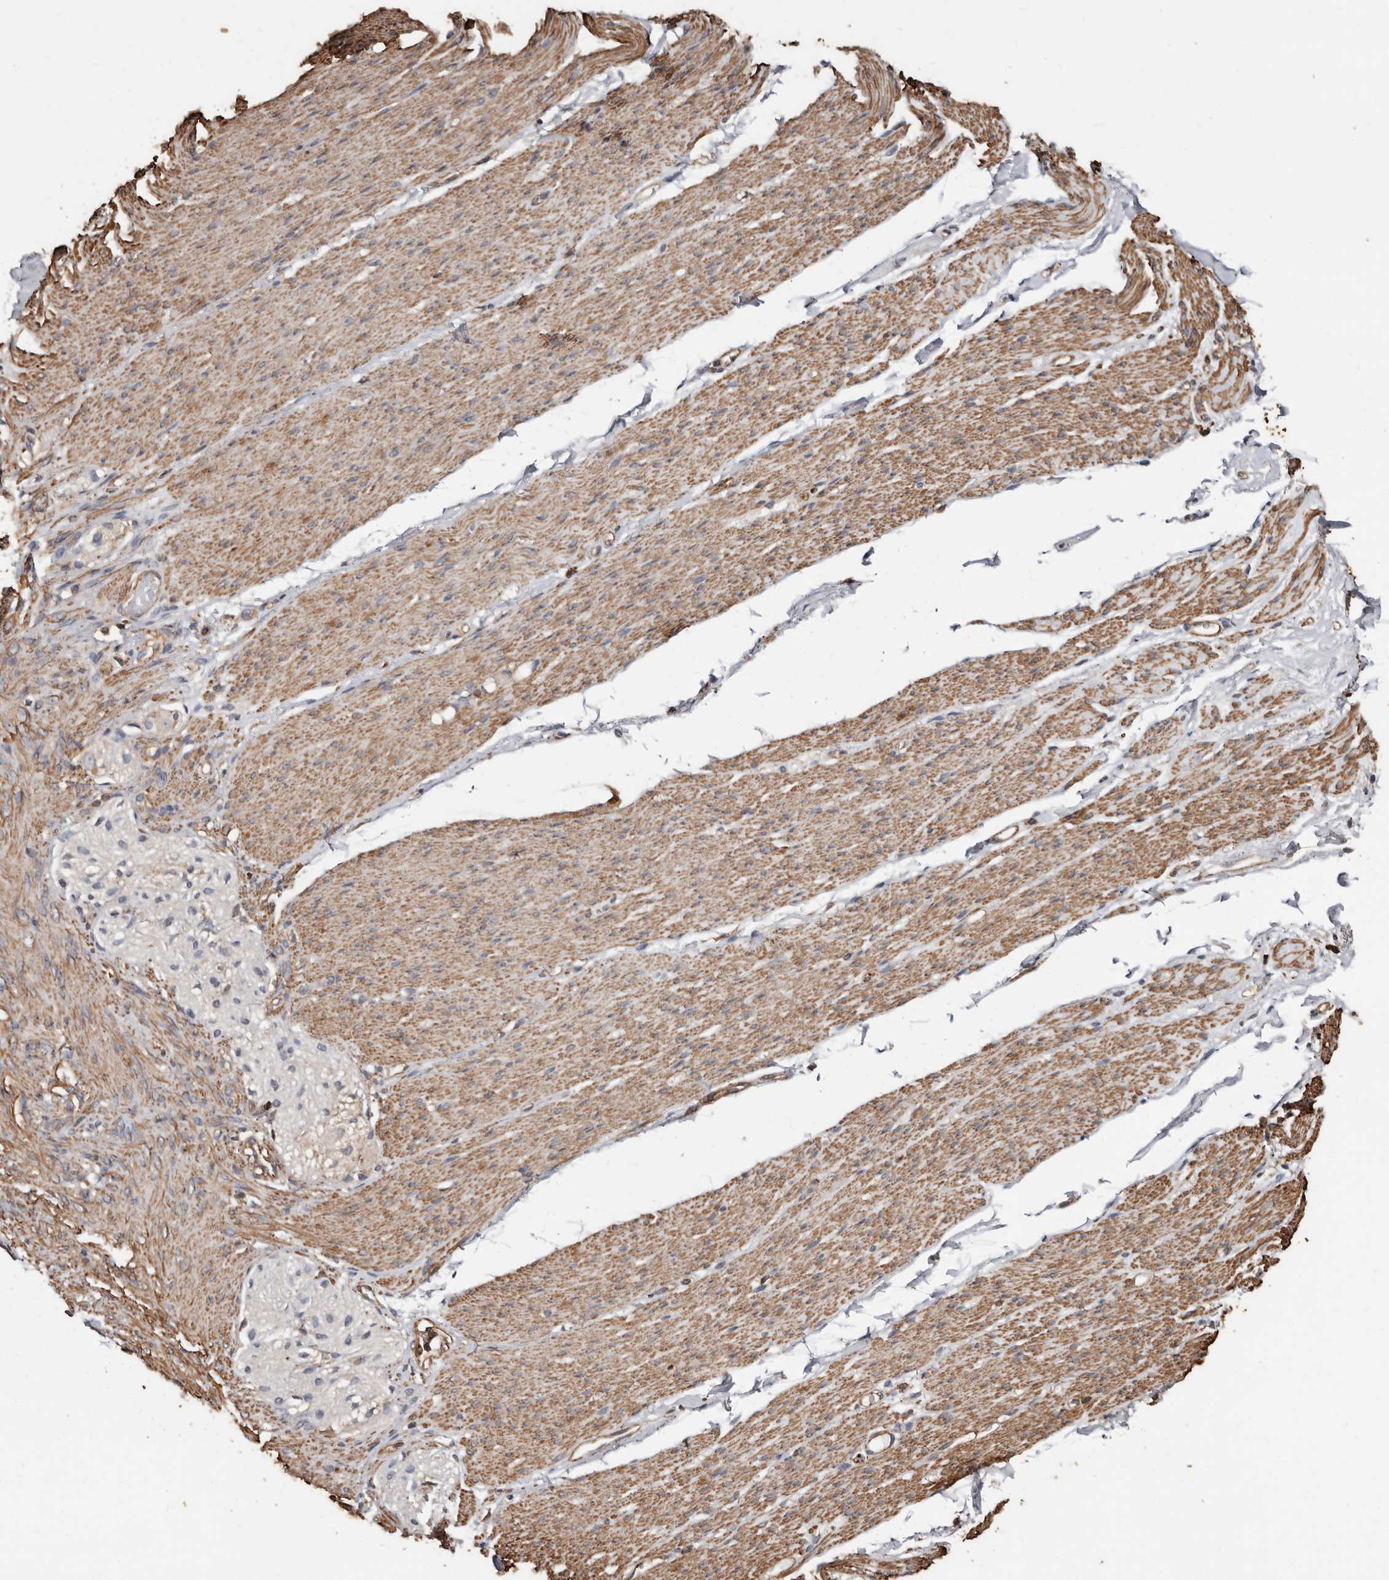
{"staining": {"intensity": "moderate", "quantity": ">75%", "location": "cytoplasmic/membranous"}, "tissue": "smooth muscle", "cell_type": "Smooth muscle cells", "image_type": "normal", "snomed": [{"axis": "morphology", "description": "Normal tissue, NOS"}, {"axis": "topography", "description": "Colon"}, {"axis": "topography", "description": "Peripheral nerve tissue"}], "caption": "Immunohistochemical staining of unremarkable smooth muscle exhibits moderate cytoplasmic/membranous protein staining in about >75% of smooth muscle cells. The protein of interest is shown in brown color, while the nuclei are stained blue.", "gene": "GSK3A", "patient": {"sex": "female", "age": 61}}